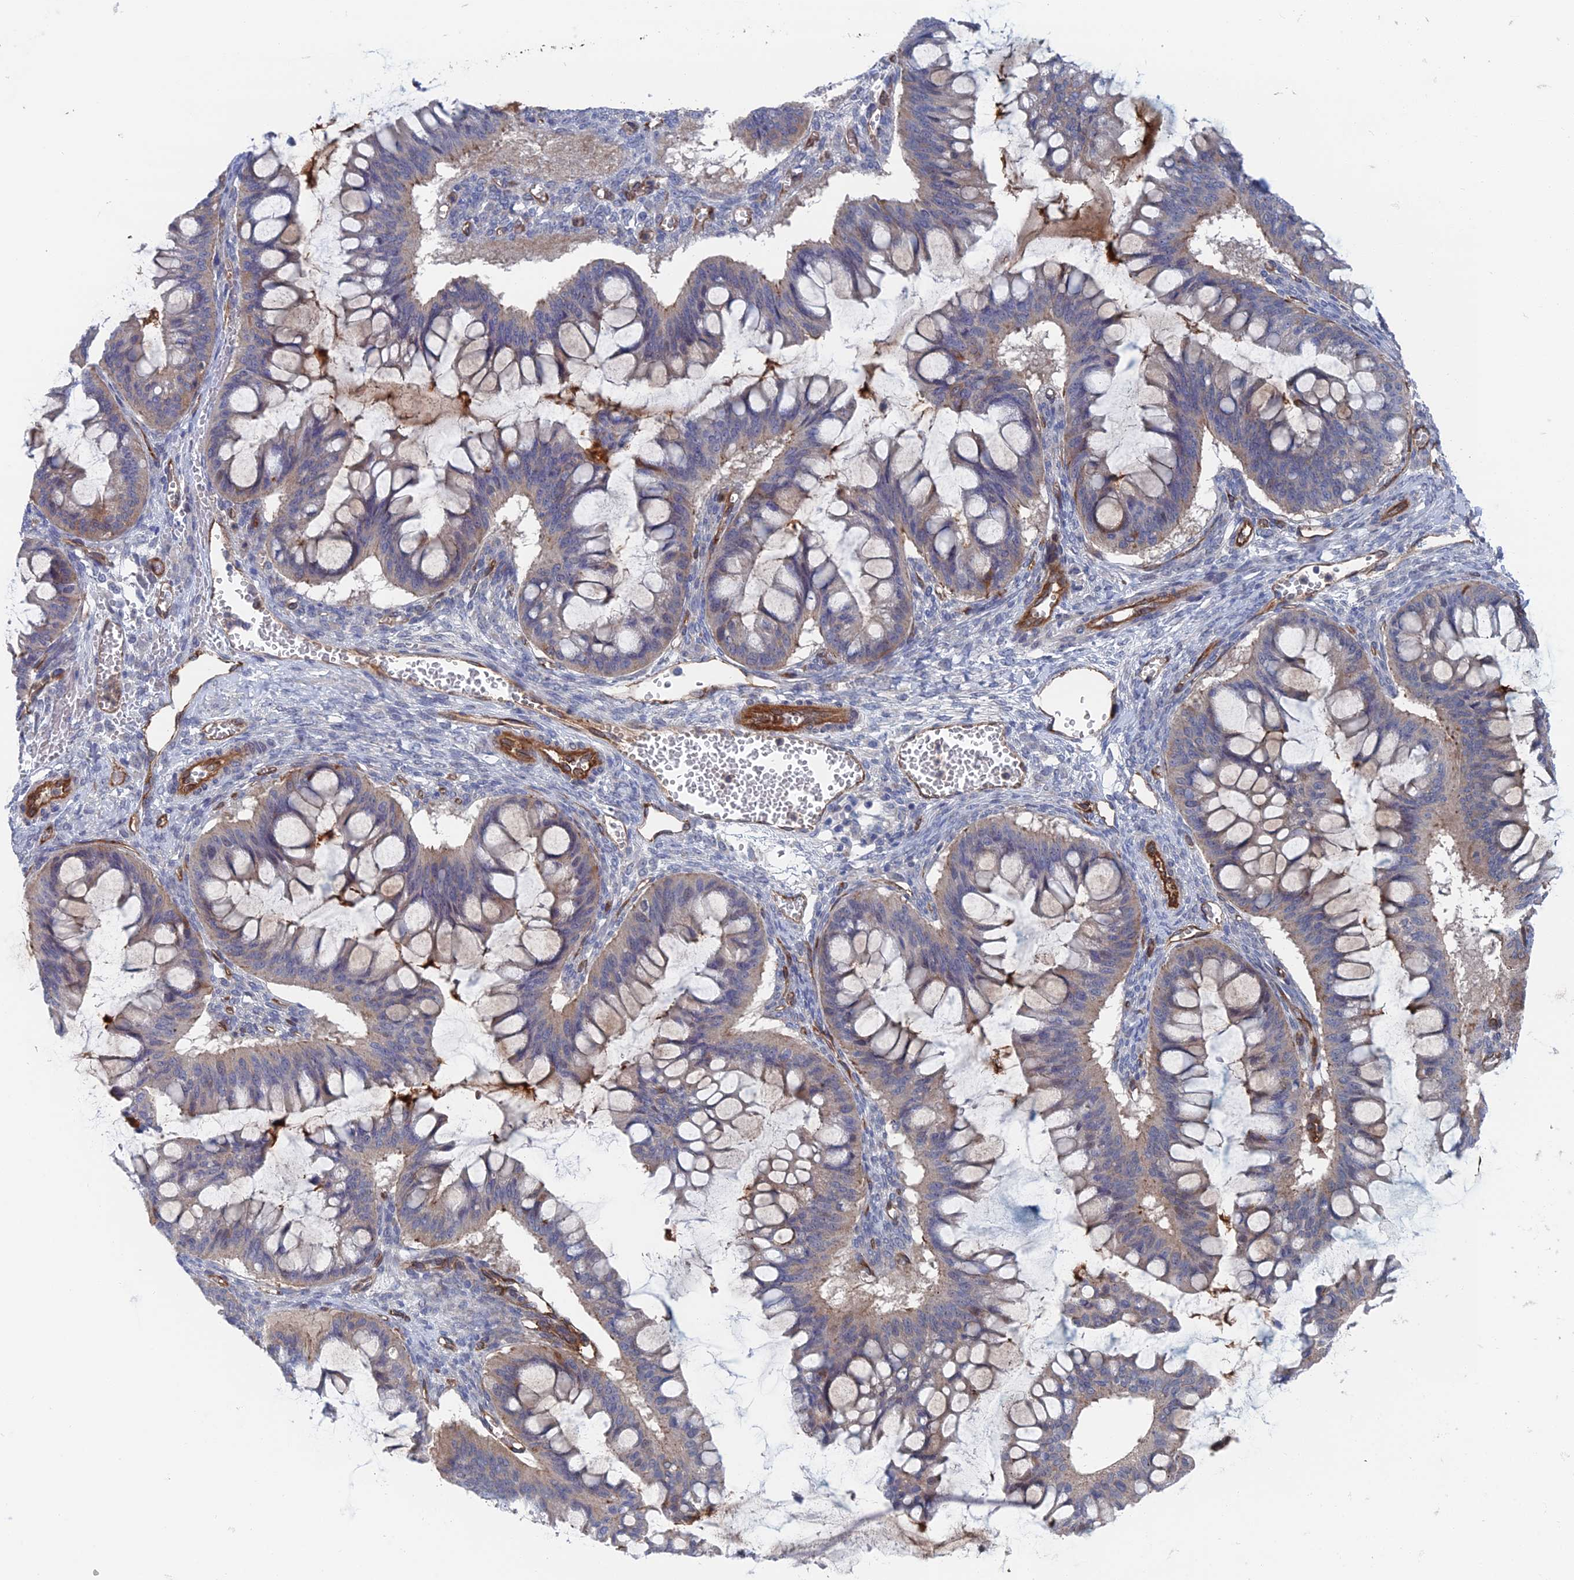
{"staining": {"intensity": "weak", "quantity": "25%-75%", "location": "cytoplasmic/membranous"}, "tissue": "ovarian cancer", "cell_type": "Tumor cells", "image_type": "cancer", "snomed": [{"axis": "morphology", "description": "Cystadenocarcinoma, mucinous, NOS"}, {"axis": "topography", "description": "Ovary"}], "caption": "Immunohistochemistry (DAB) staining of ovarian cancer reveals weak cytoplasmic/membranous protein staining in about 25%-75% of tumor cells. (brown staining indicates protein expression, while blue staining denotes nuclei).", "gene": "ARAP3", "patient": {"sex": "female", "age": 73}}